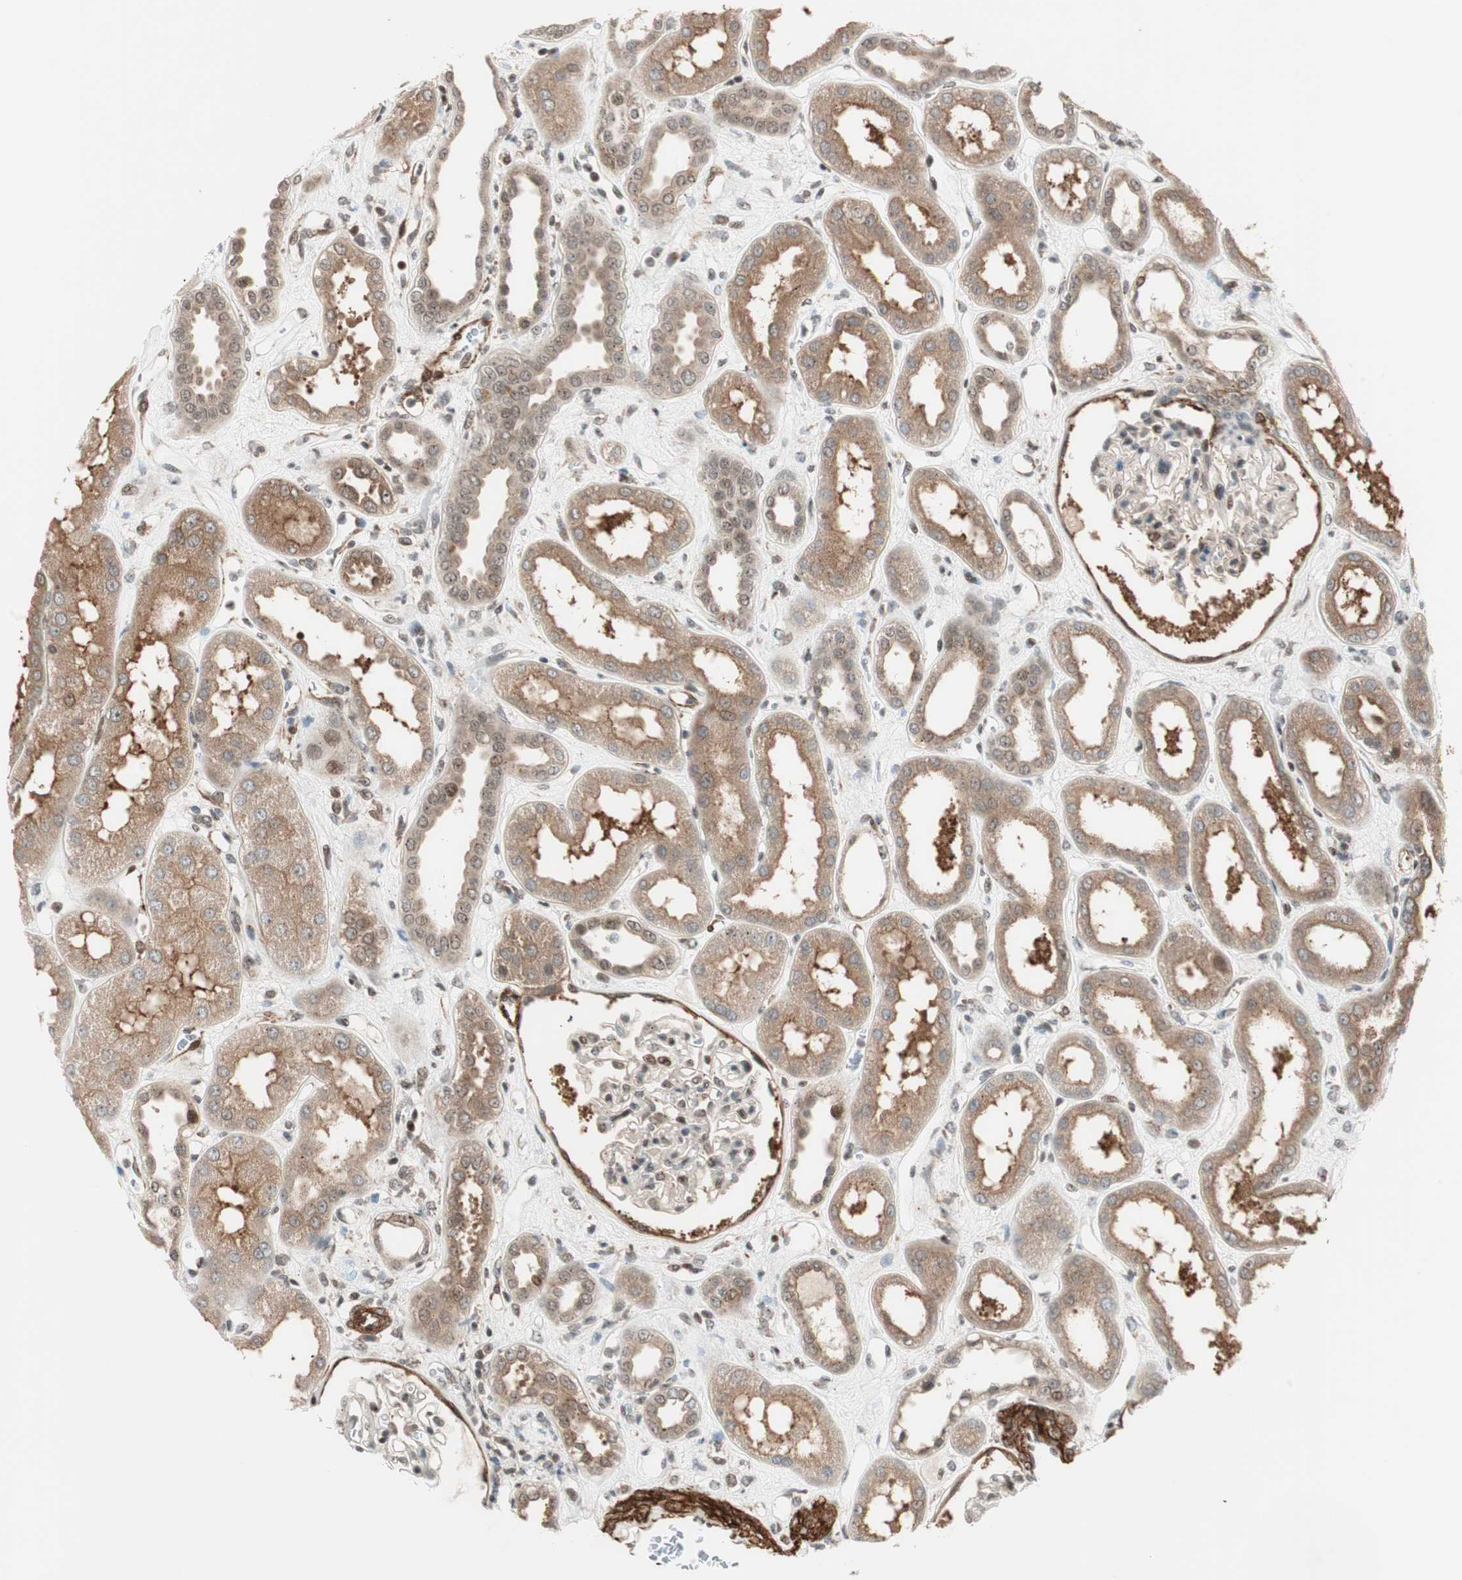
{"staining": {"intensity": "moderate", "quantity": "25%-75%", "location": "cytoplasmic/membranous,nuclear"}, "tissue": "kidney", "cell_type": "Cells in glomeruli", "image_type": "normal", "snomed": [{"axis": "morphology", "description": "Normal tissue, NOS"}, {"axis": "topography", "description": "Kidney"}], "caption": "This histopathology image displays IHC staining of normal human kidney, with medium moderate cytoplasmic/membranous,nuclear positivity in approximately 25%-75% of cells in glomeruli.", "gene": "CDK19", "patient": {"sex": "male", "age": 59}}